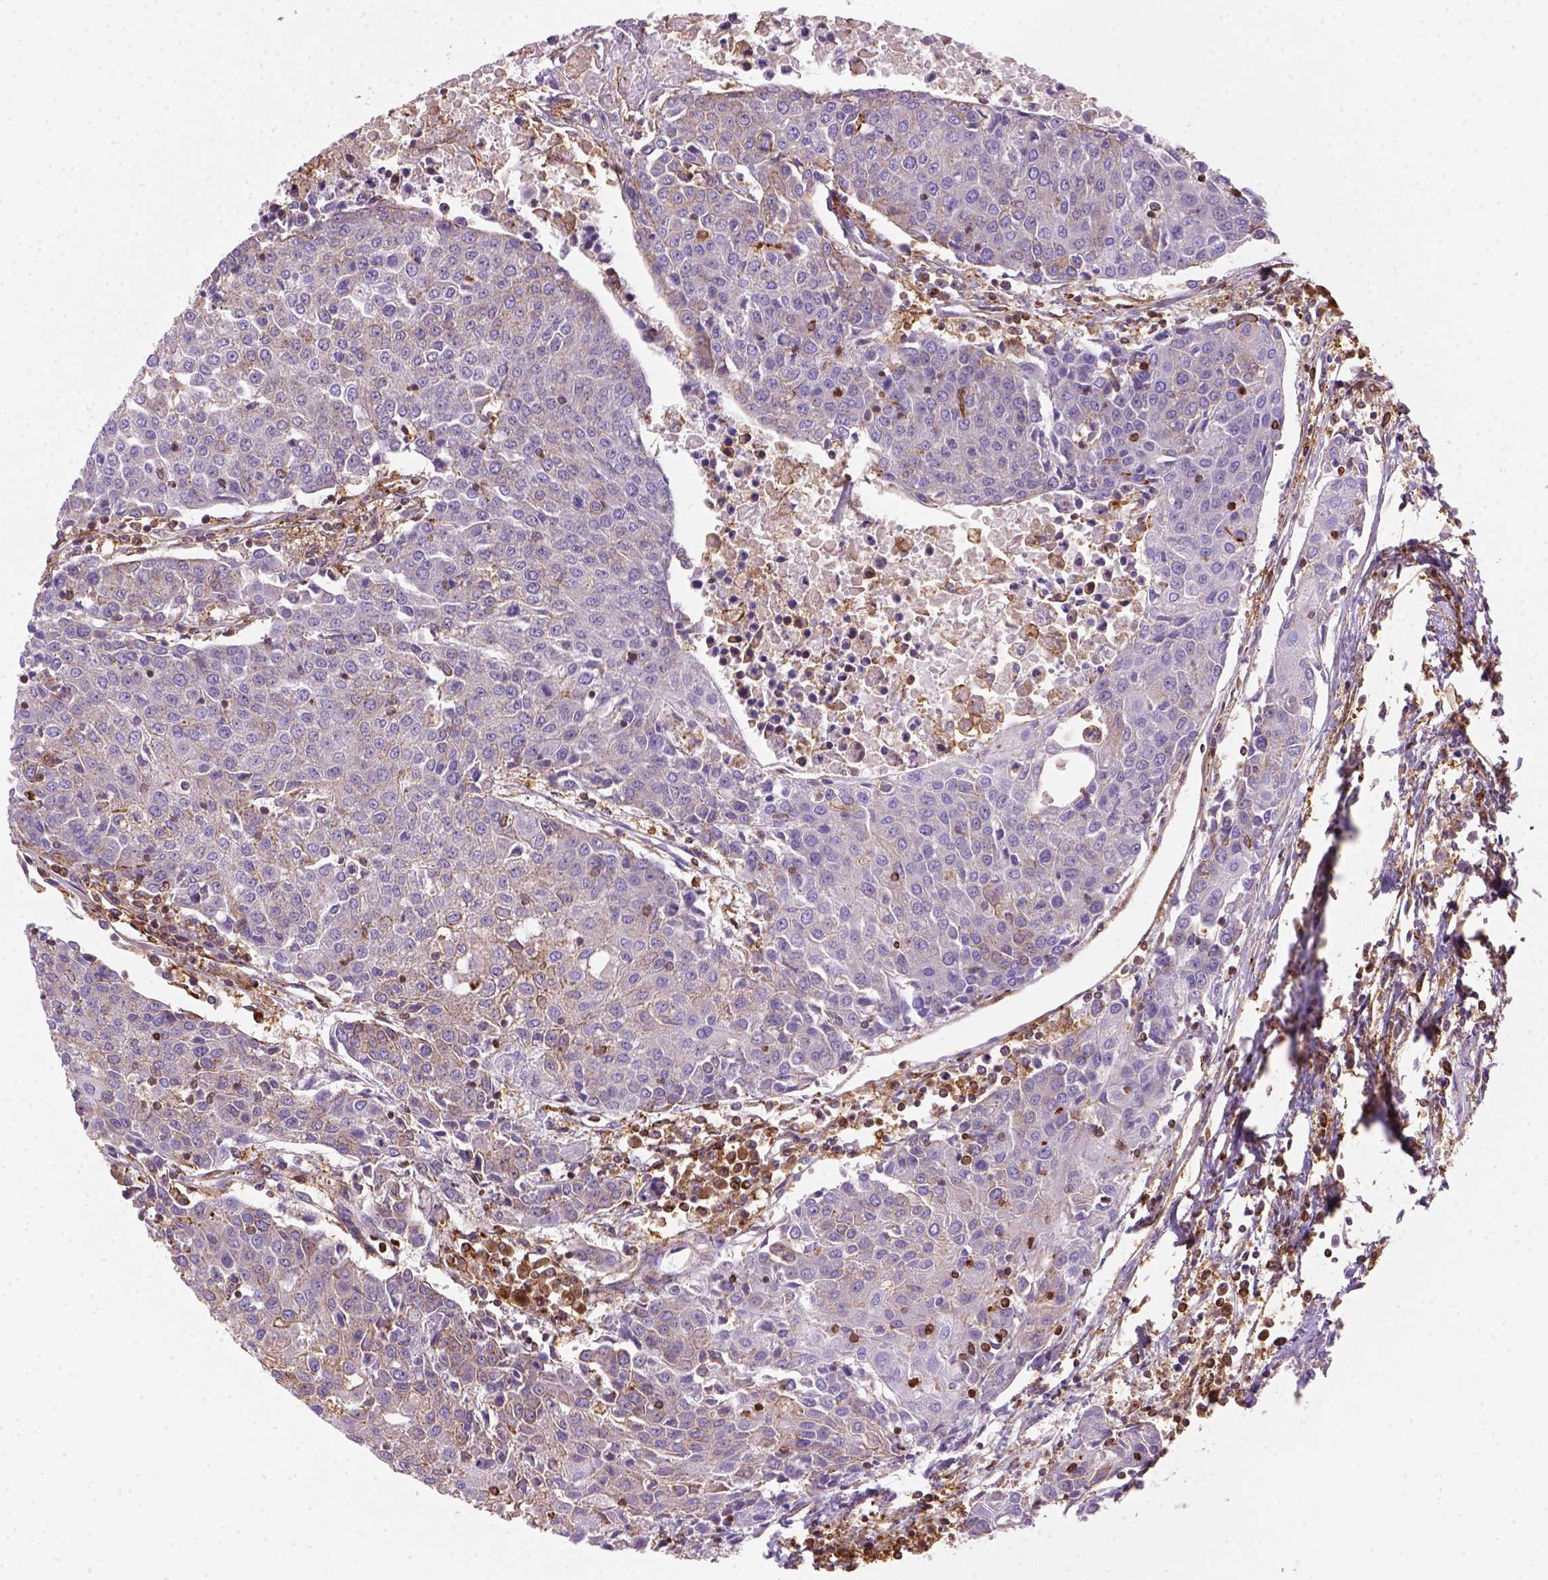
{"staining": {"intensity": "negative", "quantity": "none", "location": "none"}, "tissue": "urothelial cancer", "cell_type": "Tumor cells", "image_type": "cancer", "snomed": [{"axis": "morphology", "description": "Urothelial carcinoma, High grade"}, {"axis": "topography", "description": "Urinary bladder"}], "caption": "Protein analysis of urothelial carcinoma (high-grade) shows no significant staining in tumor cells. (DAB IHC visualized using brightfield microscopy, high magnification).", "gene": "GPRC5D", "patient": {"sex": "female", "age": 85}}